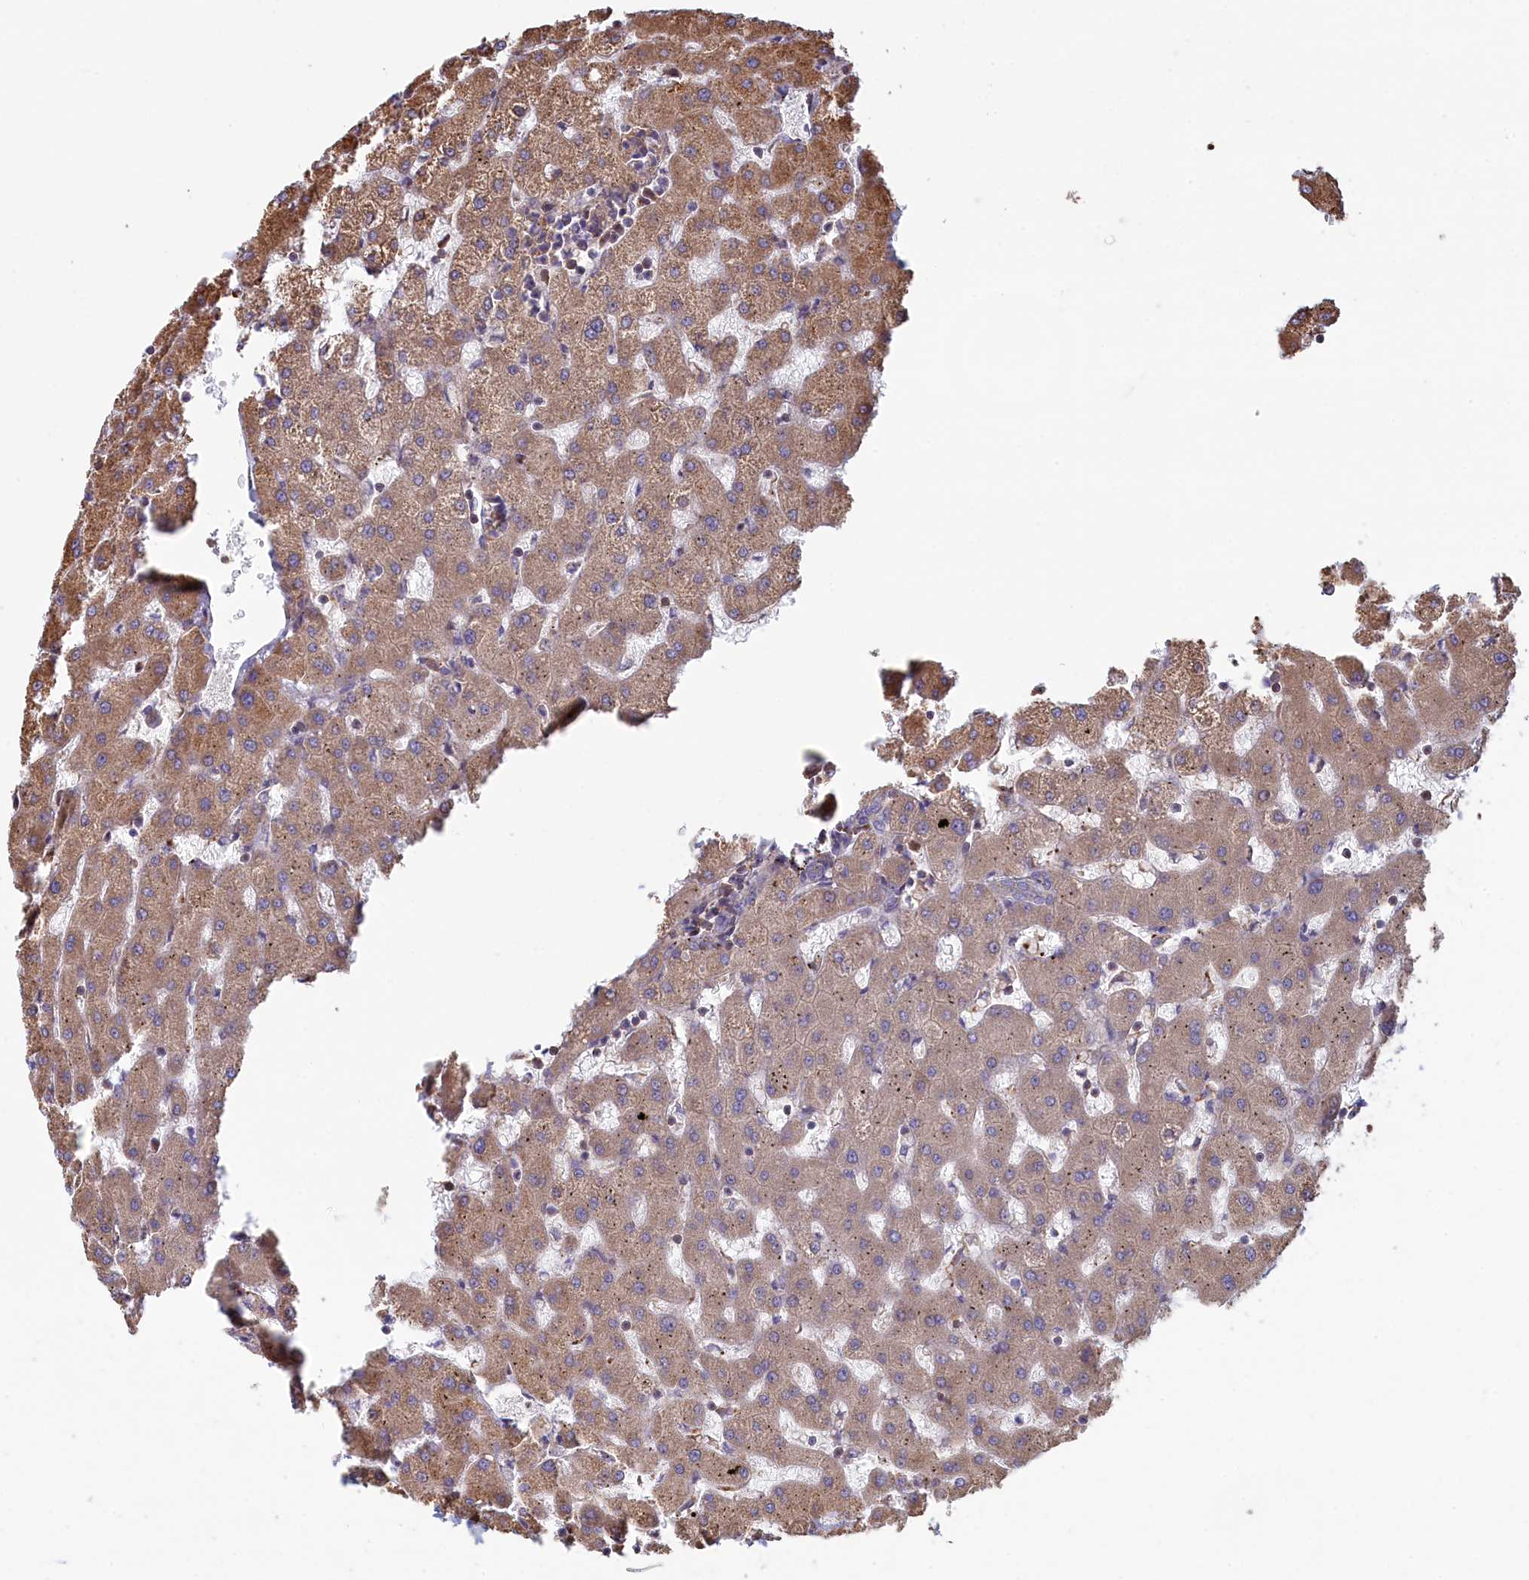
{"staining": {"intensity": "weak", "quantity": "<25%", "location": "cytoplasmic/membranous"}, "tissue": "liver", "cell_type": "Cholangiocytes", "image_type": "normal", "snomed": [{"axis": "morphology", "description": "Normal tissue, NOS"}, {"axis": "topography", "description": "Liver"}], "caption": "Histopathology image shows no significant protein staining in cholangiocytes of unremarkable liver.", "gene": "RILPL1", "patient": {"sex": "female", "age": 63}}